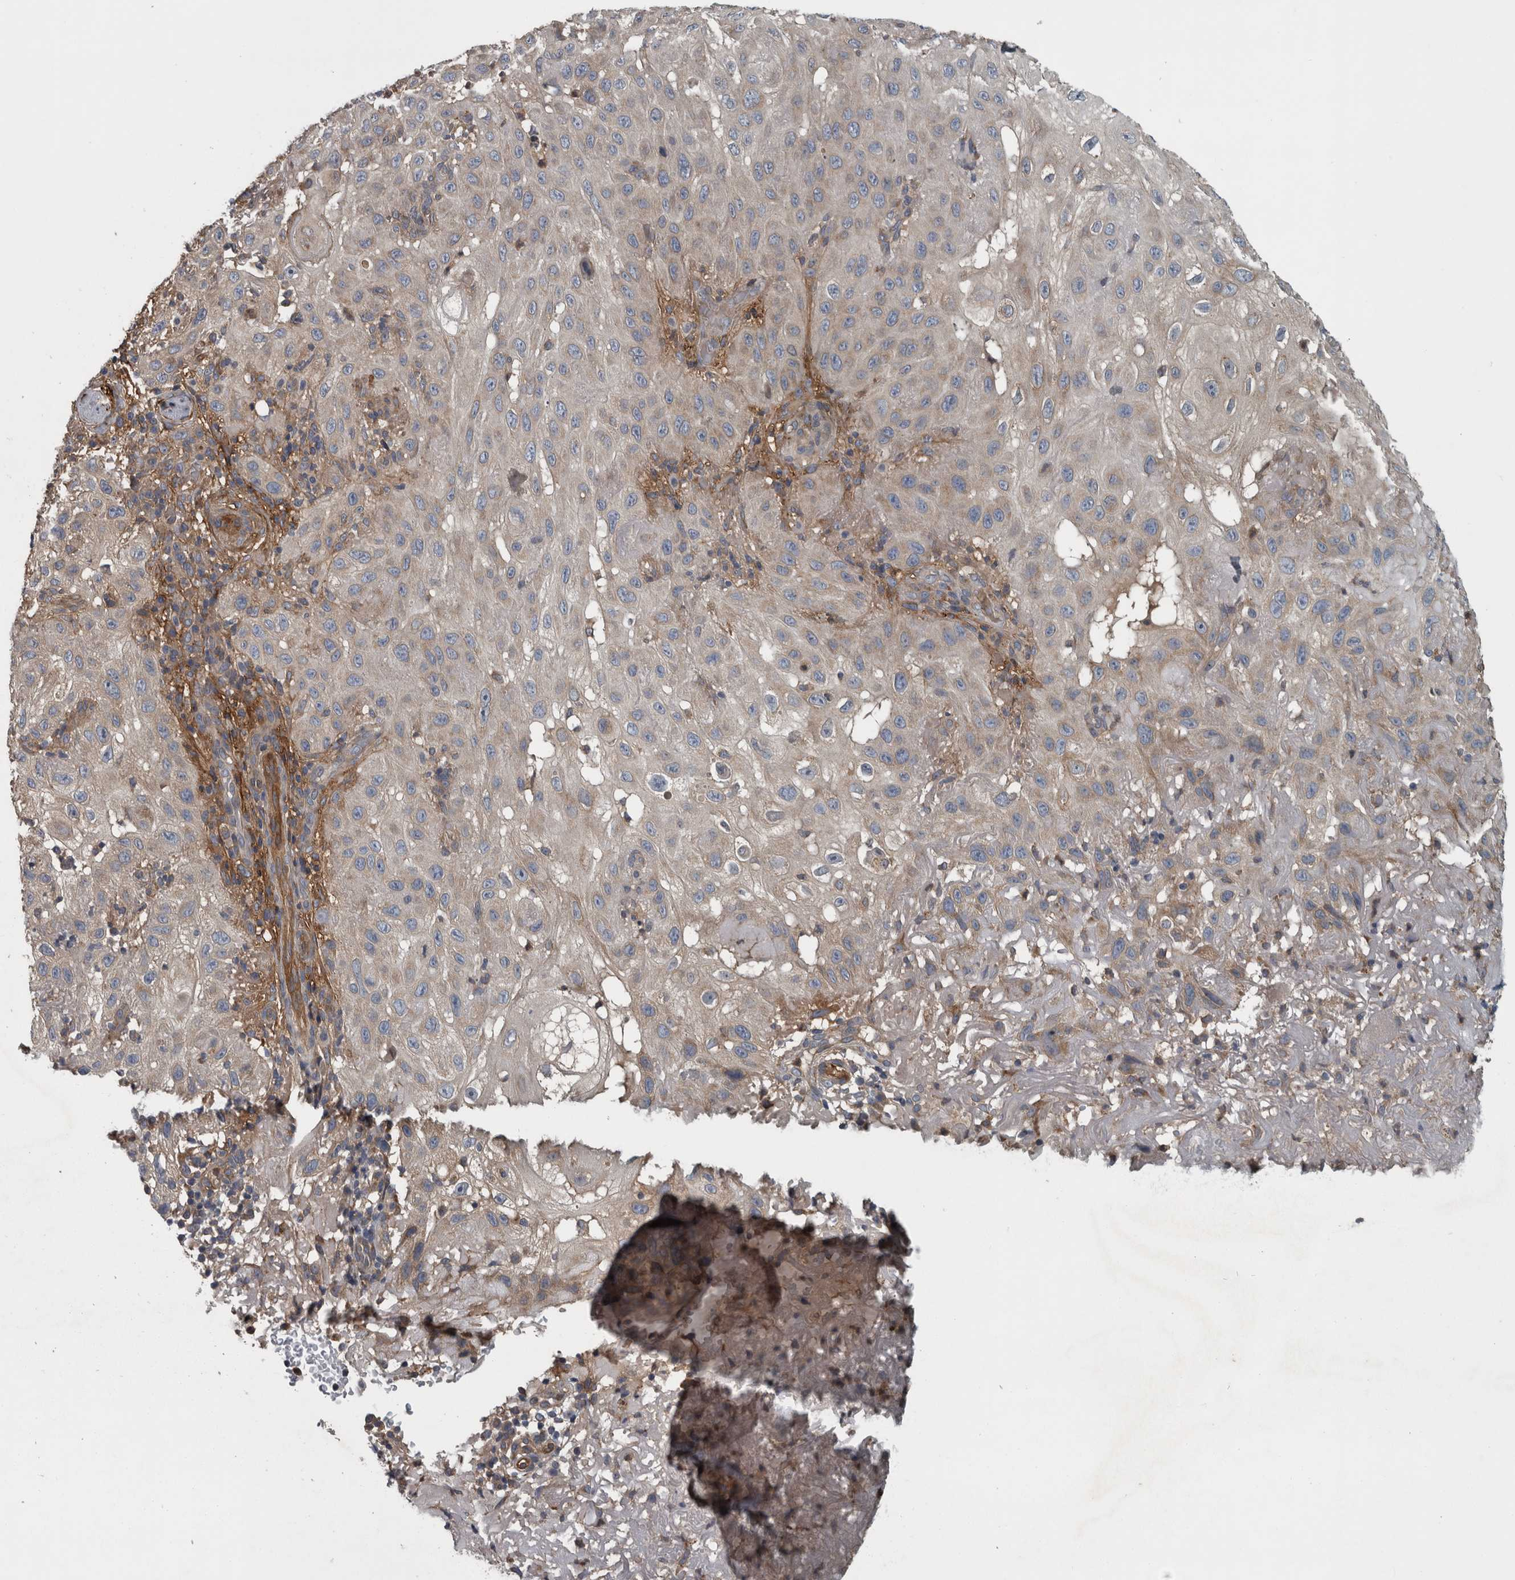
{"staining": {"intensity": "weak", "quantity": "<25%", "location": "cytoplasmic/membranous"}, "tissue": "skin cancer", "cell_type": "Tumor cells", "image_type": "cancer", "snomed": [{"axis": "morphology", "description": "Normal tissue, NOS"}, {"axis": "morphology", "description": "Squamous cell carcinoma, NOS"}, {"axis": "topography", "description": "Skin"}], "caption": "An image of skin cancer (squamous cell carcinoma) stained for a protein demonstrates no brown staining in tumor cells. (Brightfield microscopy of DAB (3,3'-diaminobenzidine) immunohistochemistry at high magnification).", "gene": "EXOC8", "patient": {"sex": "female", "age": 96}}